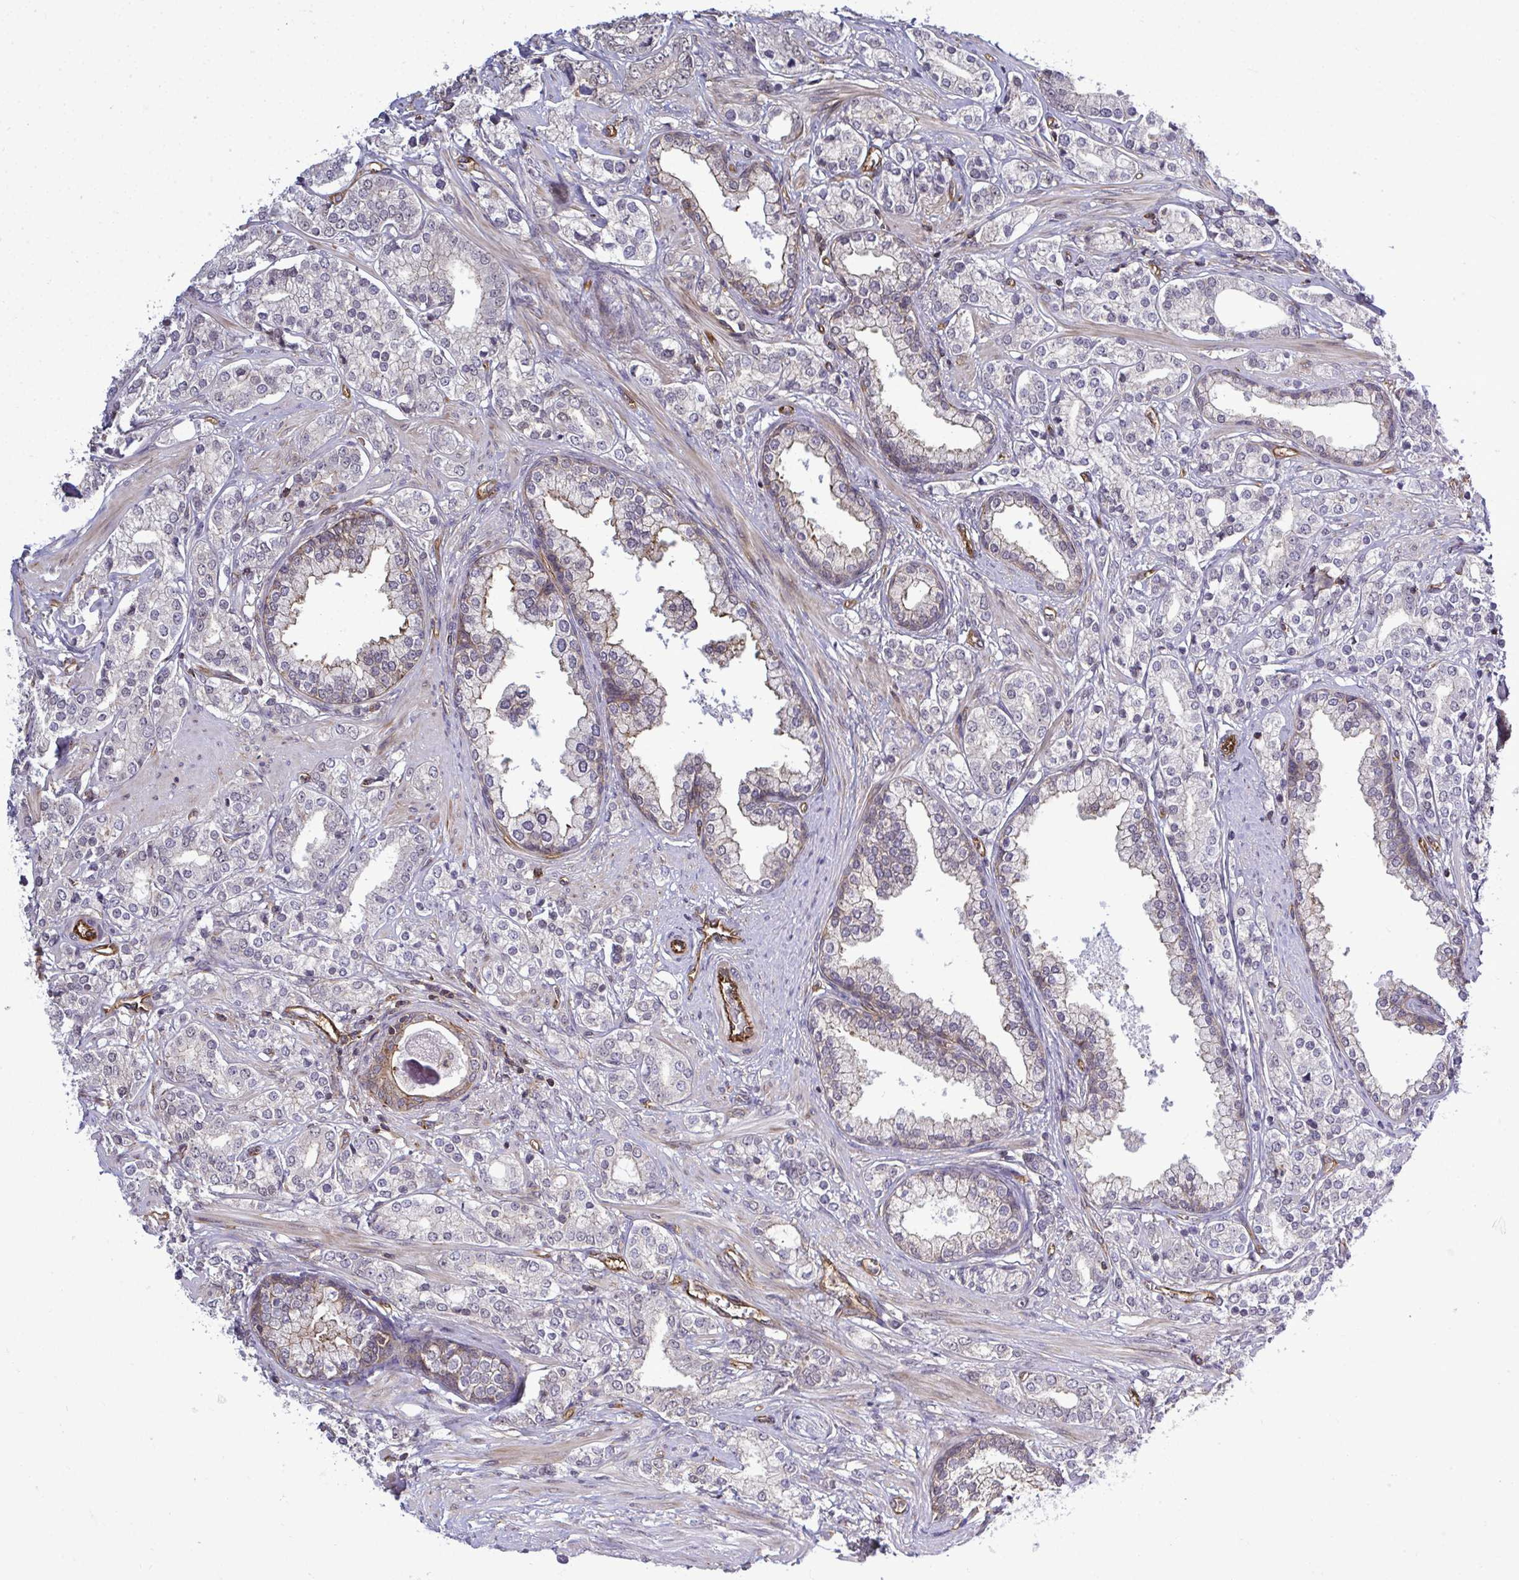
{"staining": {"intensity": "weak", "quantity": "<25%", "location": "cytoplasmic/membranous"}, "tissue": "prostate cancer", "cell_type": "Tumor cells", "image_type": "cancer", "snomed": [{"axis": "morphology", "description": "Adenocarcinoma, High grade"}, {"axis": "topography", "description": "Prostate"}], "caption": "An IHC micrograph of prostate cancer is shown. There is no staining in tumor cells of prostate cancer. (Stains: DAB IHC with hematoxylin counter stain, Microscopy: brightfield microscopy at high magnification).", "gene": "FUT10", "patient": {"sex": "male", "age": 58}}